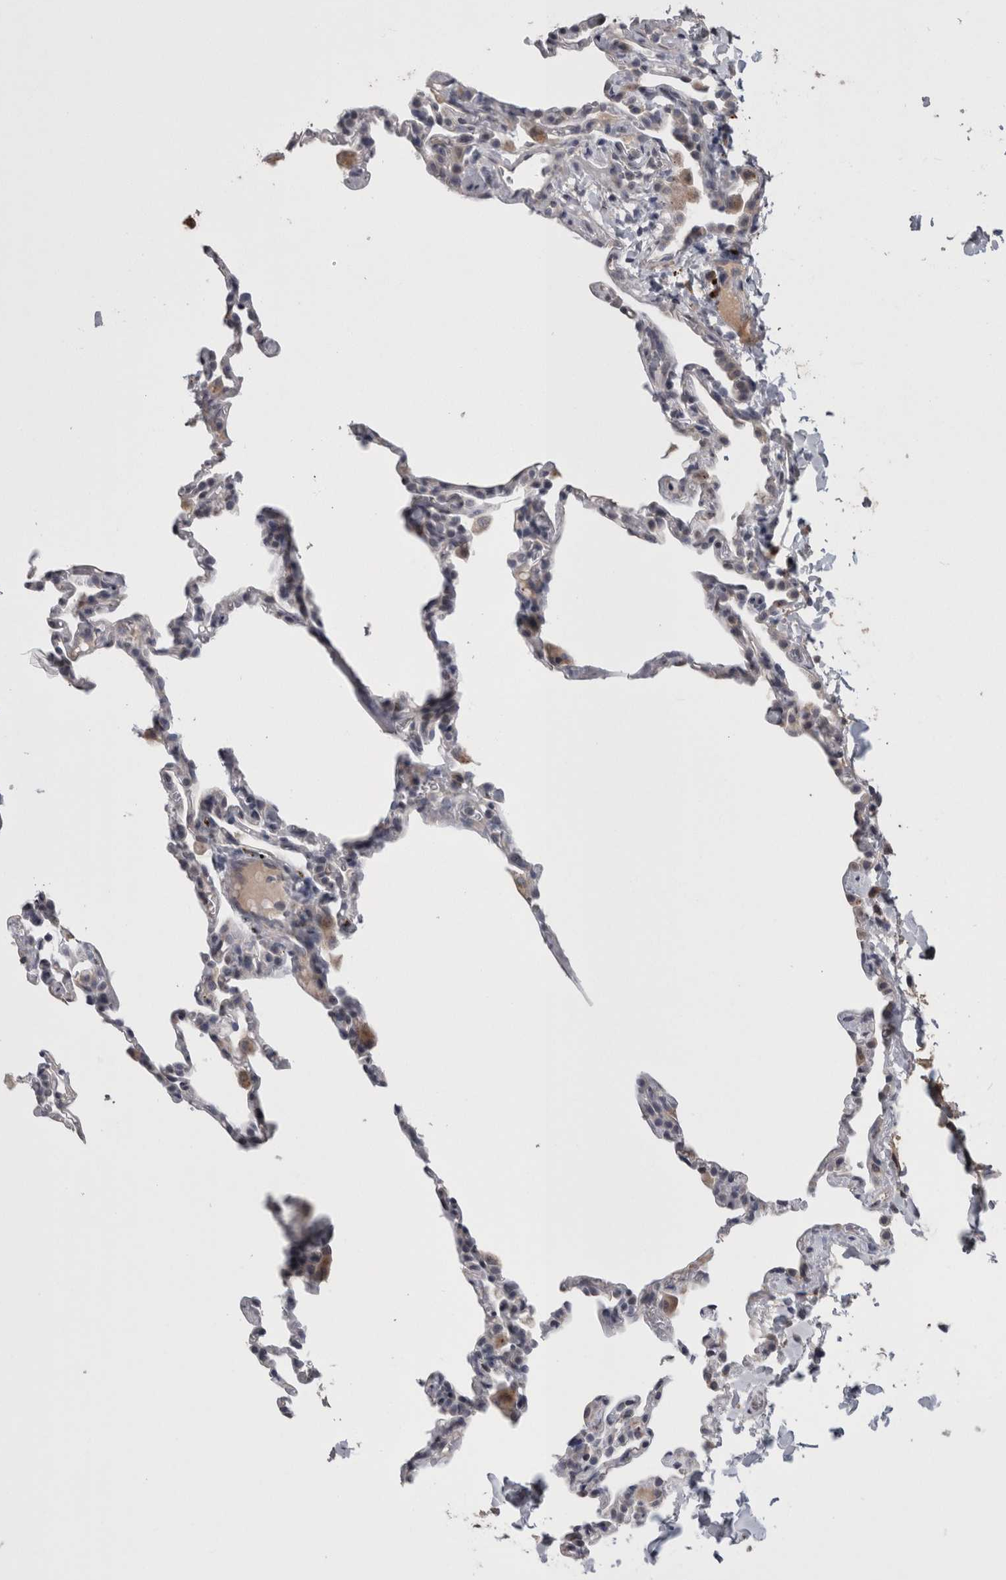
{"staining": {"intensity": "negative", "quantity": "none", "location": "none"}, "tissue": "lung", "cell_type": "Alveolar cells", "image_type": "normal", "snomed": [{"axis": "morphology", "description": "Normal tissue, NOS"}, {"axis": "topography", "description": "Lung"}], "caption": "A high-resolution histopathology image shows immunohistochemistry (IHC) staining of unremarkable lung, which exhibits no significant expression in alveolar cells. (Brightfield microscopy of DAB (3,3'-diaminobenzidine) immunohistochemistry (IHC) at high magnification).", "gene": "STC1", "patient": {"sex": "male", "age": 20}}